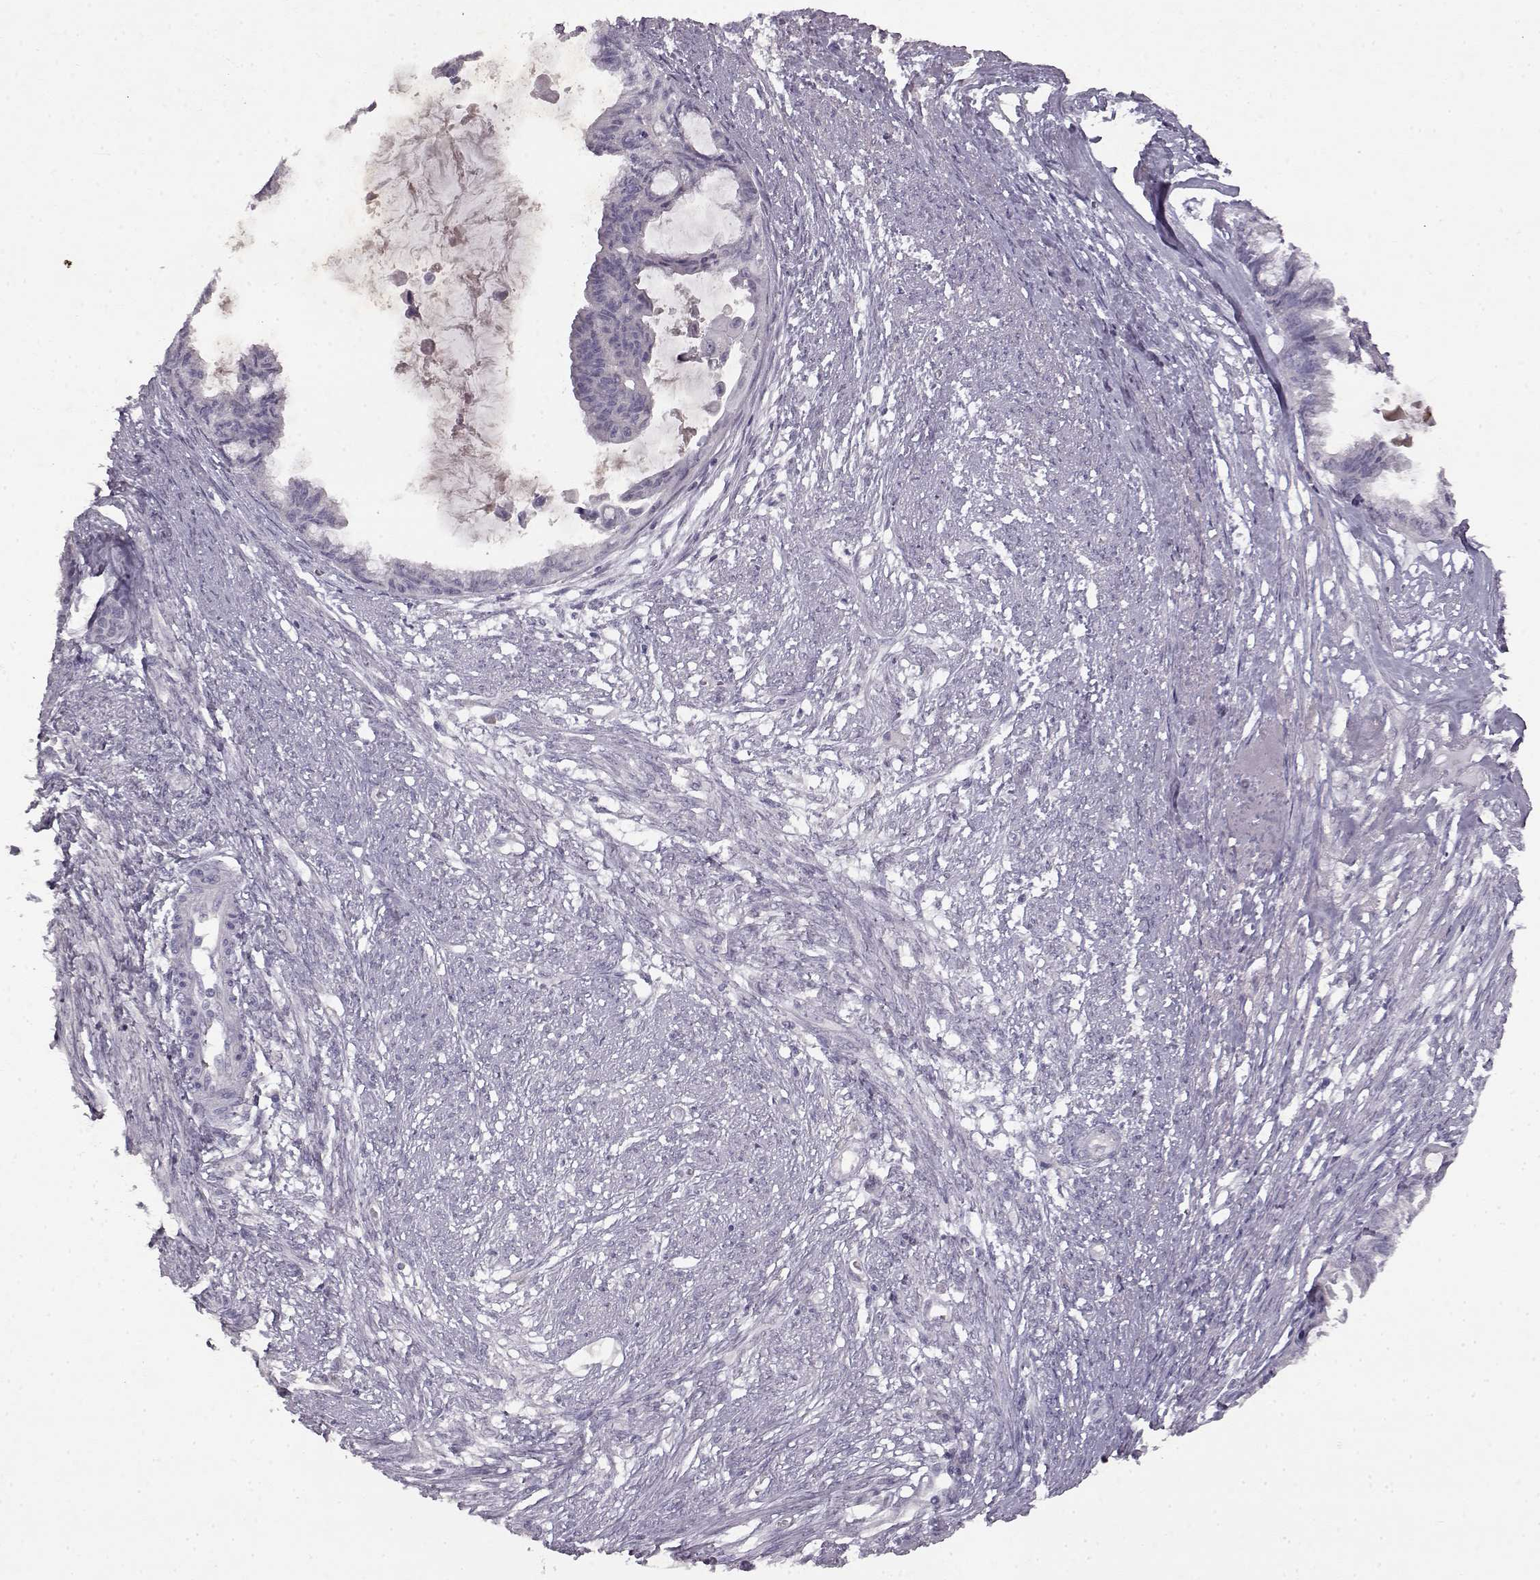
{"staining": {"intensity": "negative", "quantity": "none", "location": "none"}, "tissue": "endometrial cancer", "cell_type": "Tumor cells", "image_type": "cancer", "snomed": [{"axis": "morphology", "description": "Adenocarcinoma, NOS"}, {"axis": "topography", "description": "Endometrium"}], "caption": "Immunohistochemistry micrograph of endometrial adenocarcinoma stained for a protein (brown), which displays no positivity in tumor cells.", "gene": "SPAG17", "patient": {"sex": "female", "age": 86}}